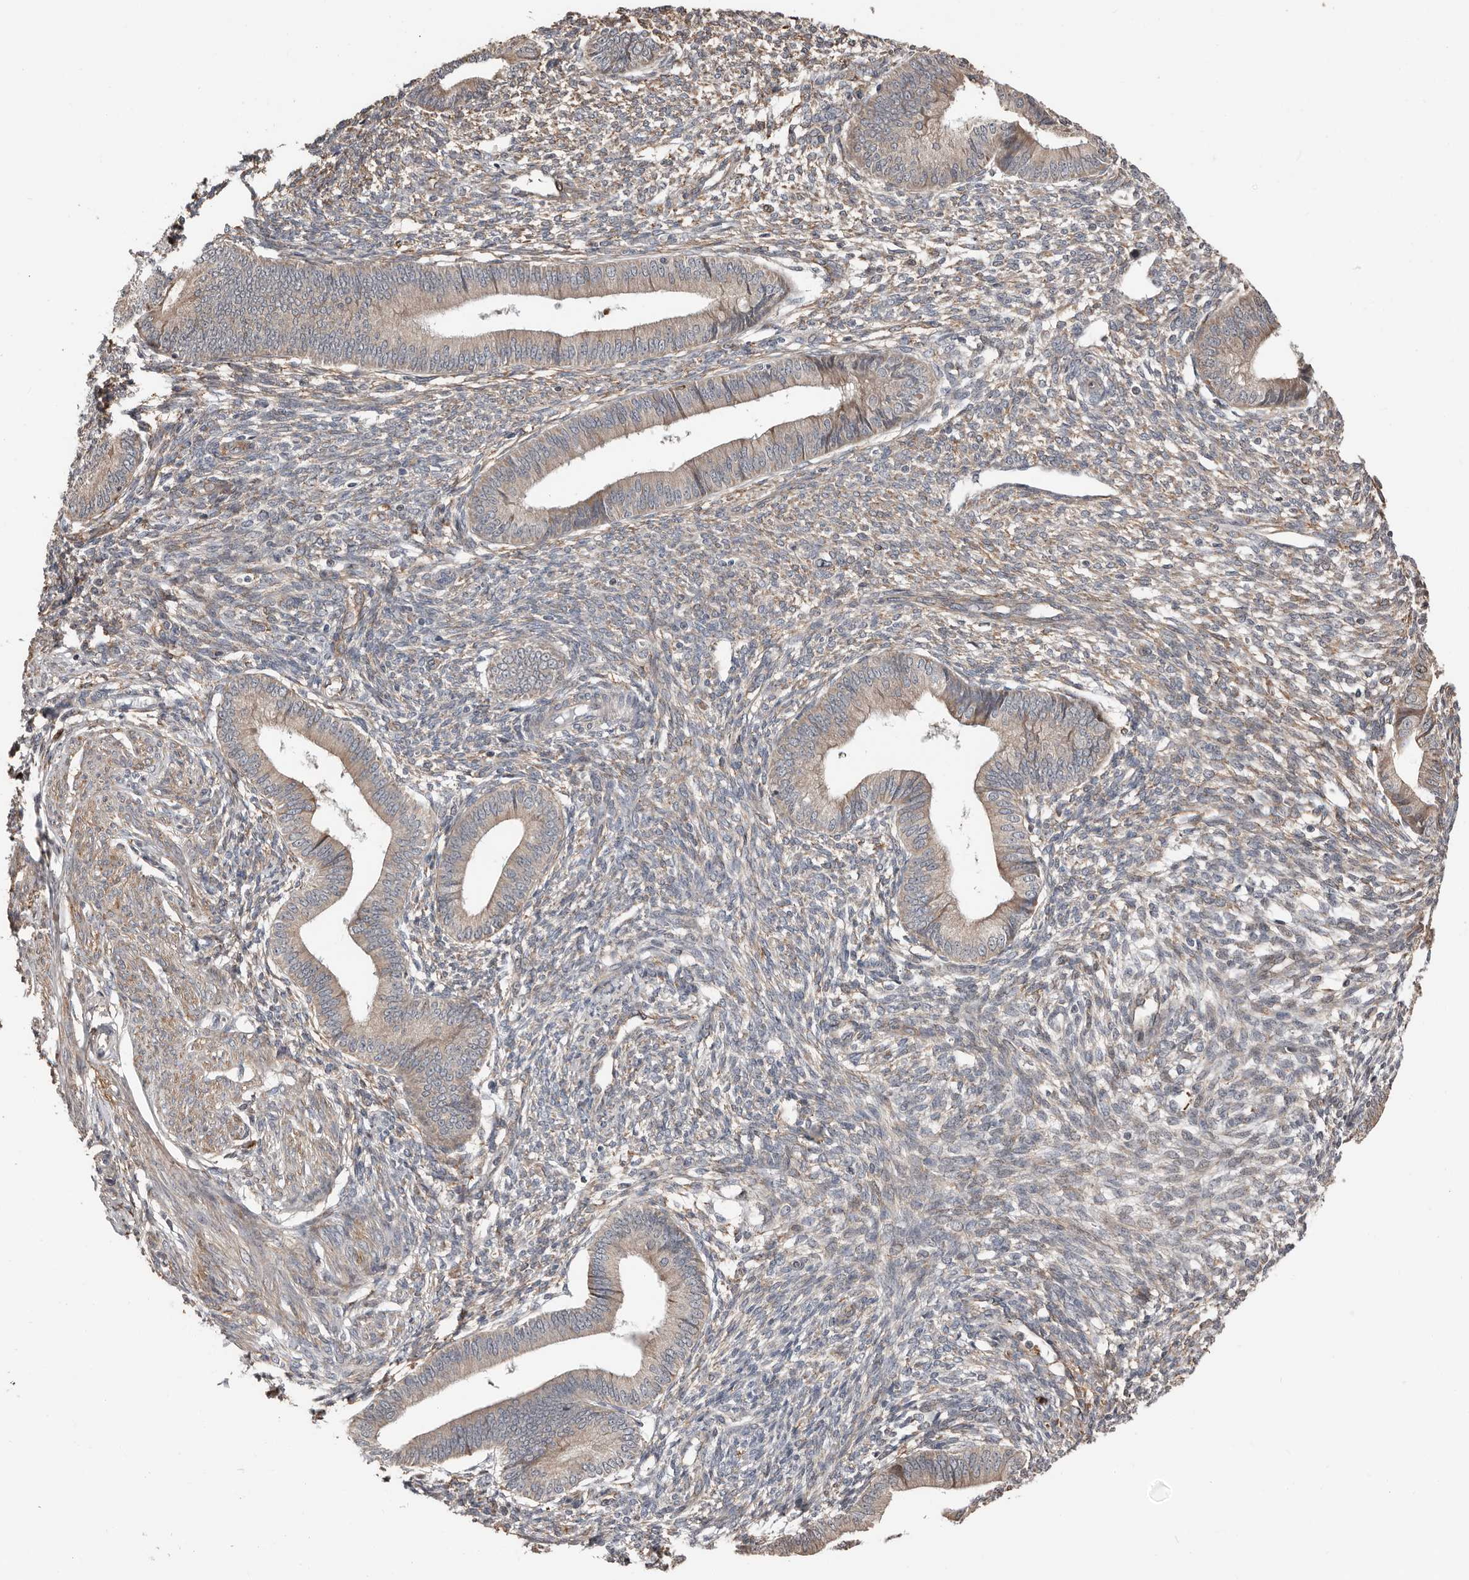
{"staining": {"intensity": "weak", "quantity": "<25%", "location": "cytoplasmic/membranous"}, "tissue": "endometrium", "cell_type": "Cells in endometrial stroma", "image_type": "normal", "snomed": [{"axis": "morphology", "description": "Normal tissue, NOS"}, {"axis": "topography", "description": "Endometrium"}], "caption": "Cells in endometrial stroma are negative for brown protein staining in benign endometrium. Nuclei are stained in blue.", "gene": "SMYD4", "patient": {"sex": "female", "age": 46}}